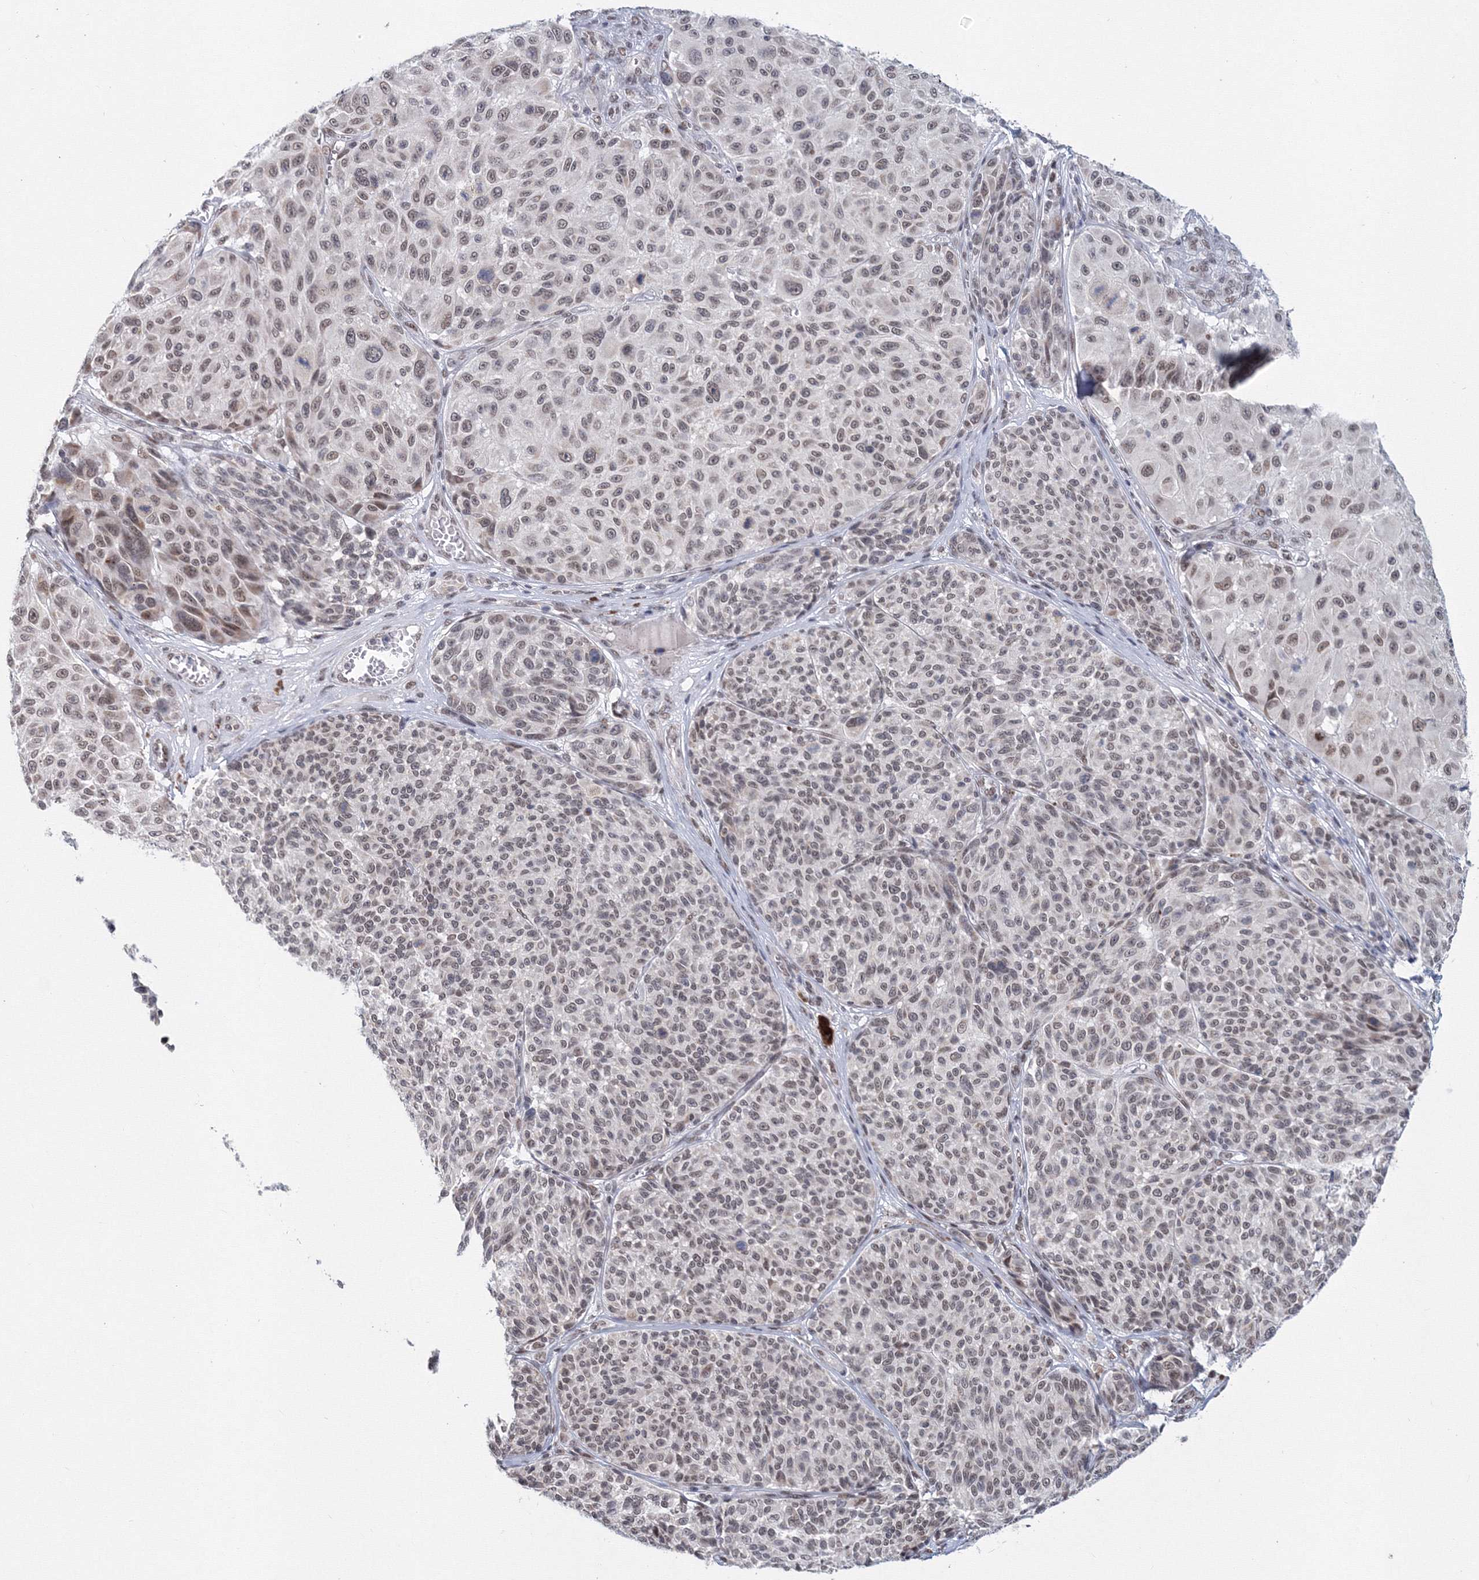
{"staining": {"intensity": "moderate", "quantity": "25%-75%", "location": "nuclear"}, "tissue": "melanoma", "cell_type": "Tumor cells", "image_type": "cancer", "snomed": [{"axis": "morphology", "description": "Malignant melanoma, NOS"}, {"axis": "topography", "description": "Skin"}], "caption": "Malignant melanoma was stained to show a protein in brown. There is medium levels of moderate nuclear expression in about 25%-75% of tumor cells. (DAB IHC with brightfield microscopy, high magnification).", "gene": "SF3B6", "patient": {"sex": "male", "age": 83}}